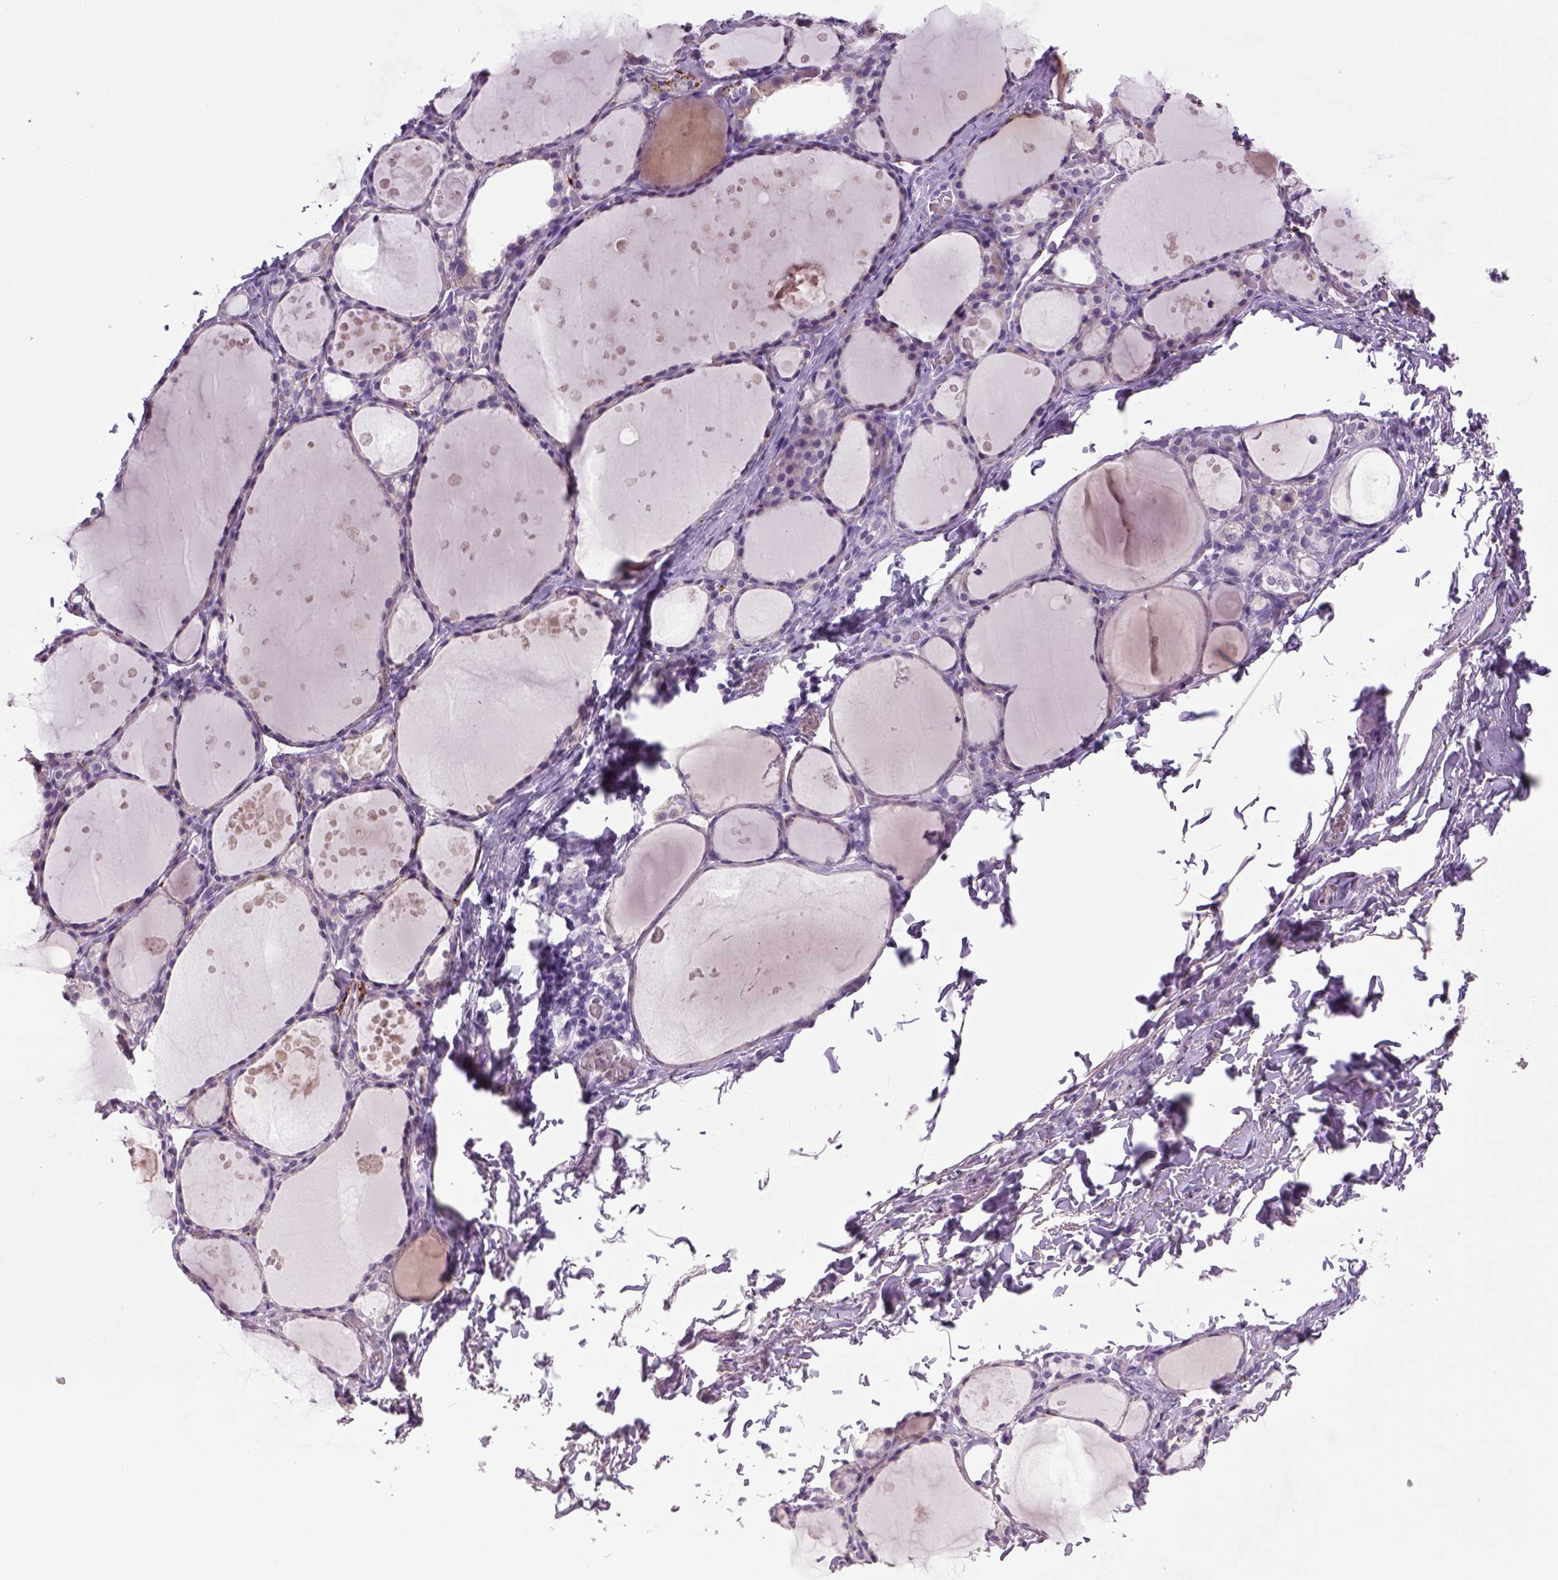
{"staining": {"intensity": "negative", "quantity": "none", "location": "none"}, "tissue": "thyroid gland", "cell_type": "Glandular cells", "image_type": "normal", "snomed": [{"axis": "morphology", "description": "Normal tissue, NOS"}, {"axis": "topography", "description": "Thyroid gland"}], "caption": "Glandular cells are negative for protein expression in benign human thyroid gland.", "gene": "DBH", "patient": {"sex": "male", "age": 68}}